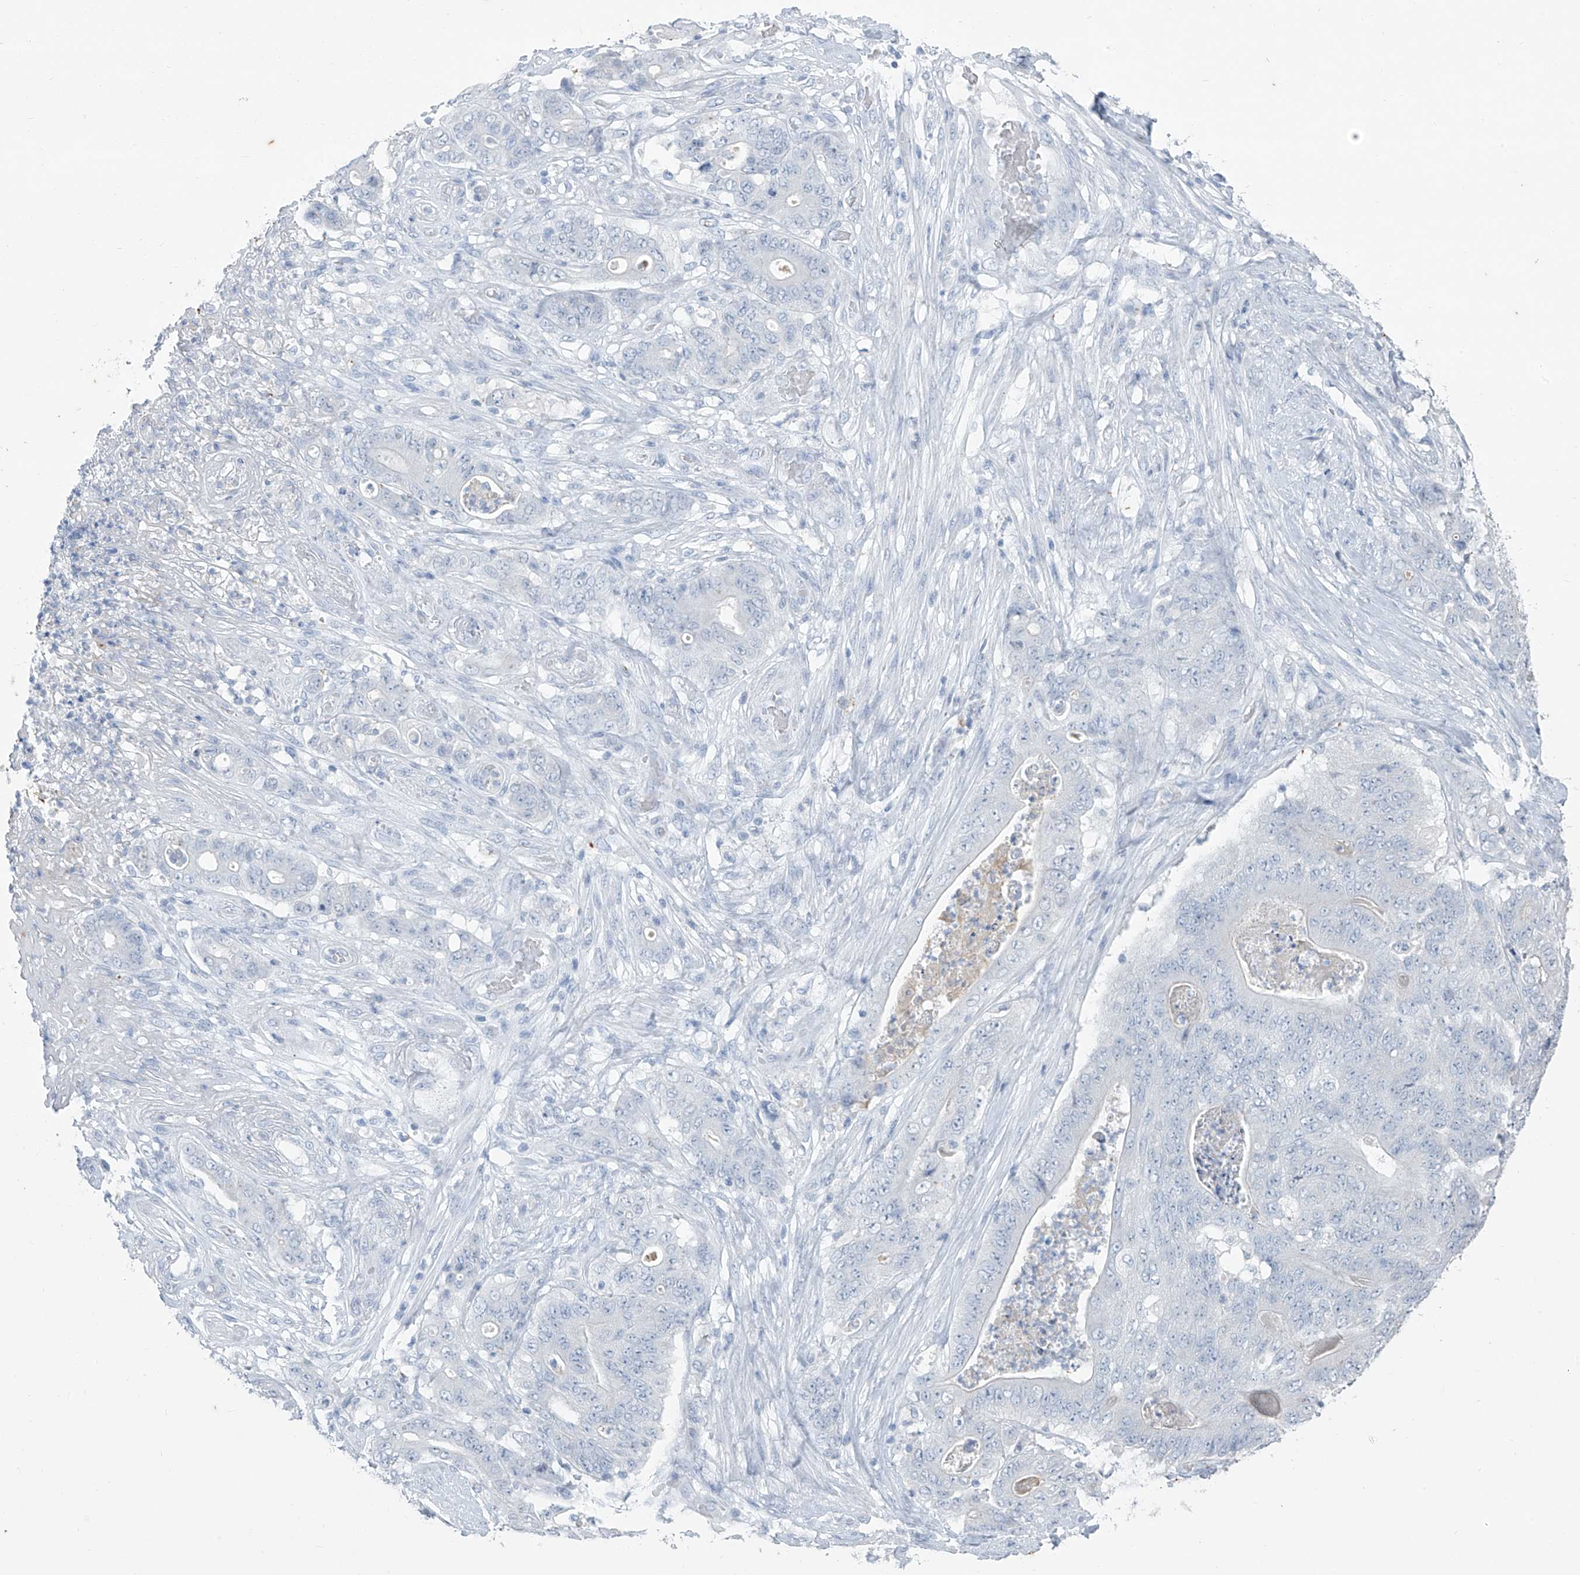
{"staining": {"intensity": "negative", "quantity": "none", "location": "none"}, "tissue": "stomach cancer", "cell_type": "Tumor cells", "image_type": "cancer", "snomed": [{"axis": "morphology", "description": "Adenocarcinoma, NOS"}, {"axis": "topography", "description": "Stomach"}], "caption": "The immunohistochemistry photomicrograph has no significant positivity in tumor cells of stomach cancer (adenocarcinoma) tissue.", "gene": "CX3CR1", "patient": {"sex": "female", "age": 73}}